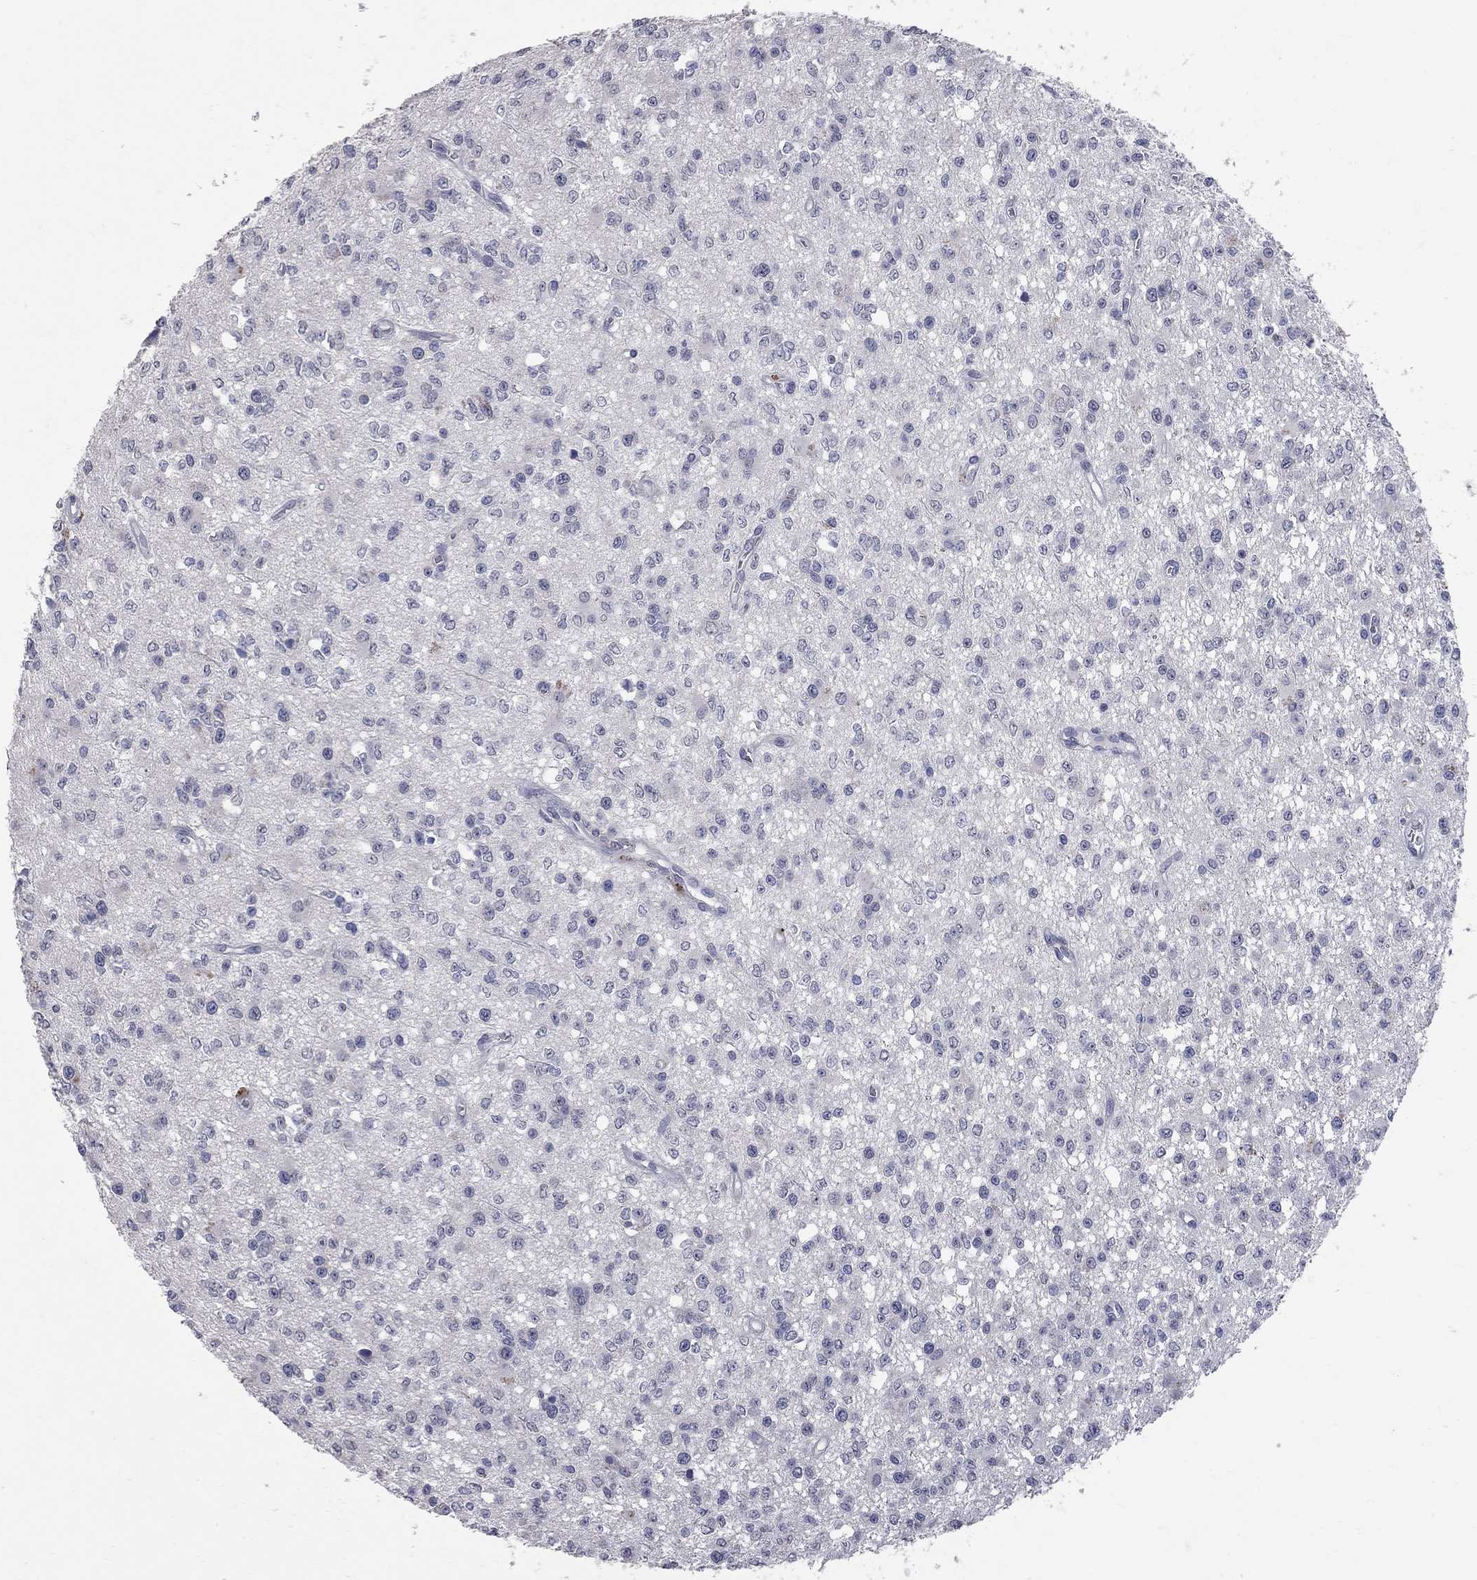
{"staining": {"intensity": "negative", "quantity": "none", "location": "none"}, "tissue": "glioma", "cell_type": "Tumor cells", "image_type": "cancer", "snomed": [{"axis": "morphology", "description": "Glioma, malignant, Low grade"}, {"axis": "topography", "description": "Brain"}], "caption": "Tumor cells show no significant protein expression in low-grade glioma (malignant).", "gene": "NOS2", "patient": {"sex": "female", "age": 45}}